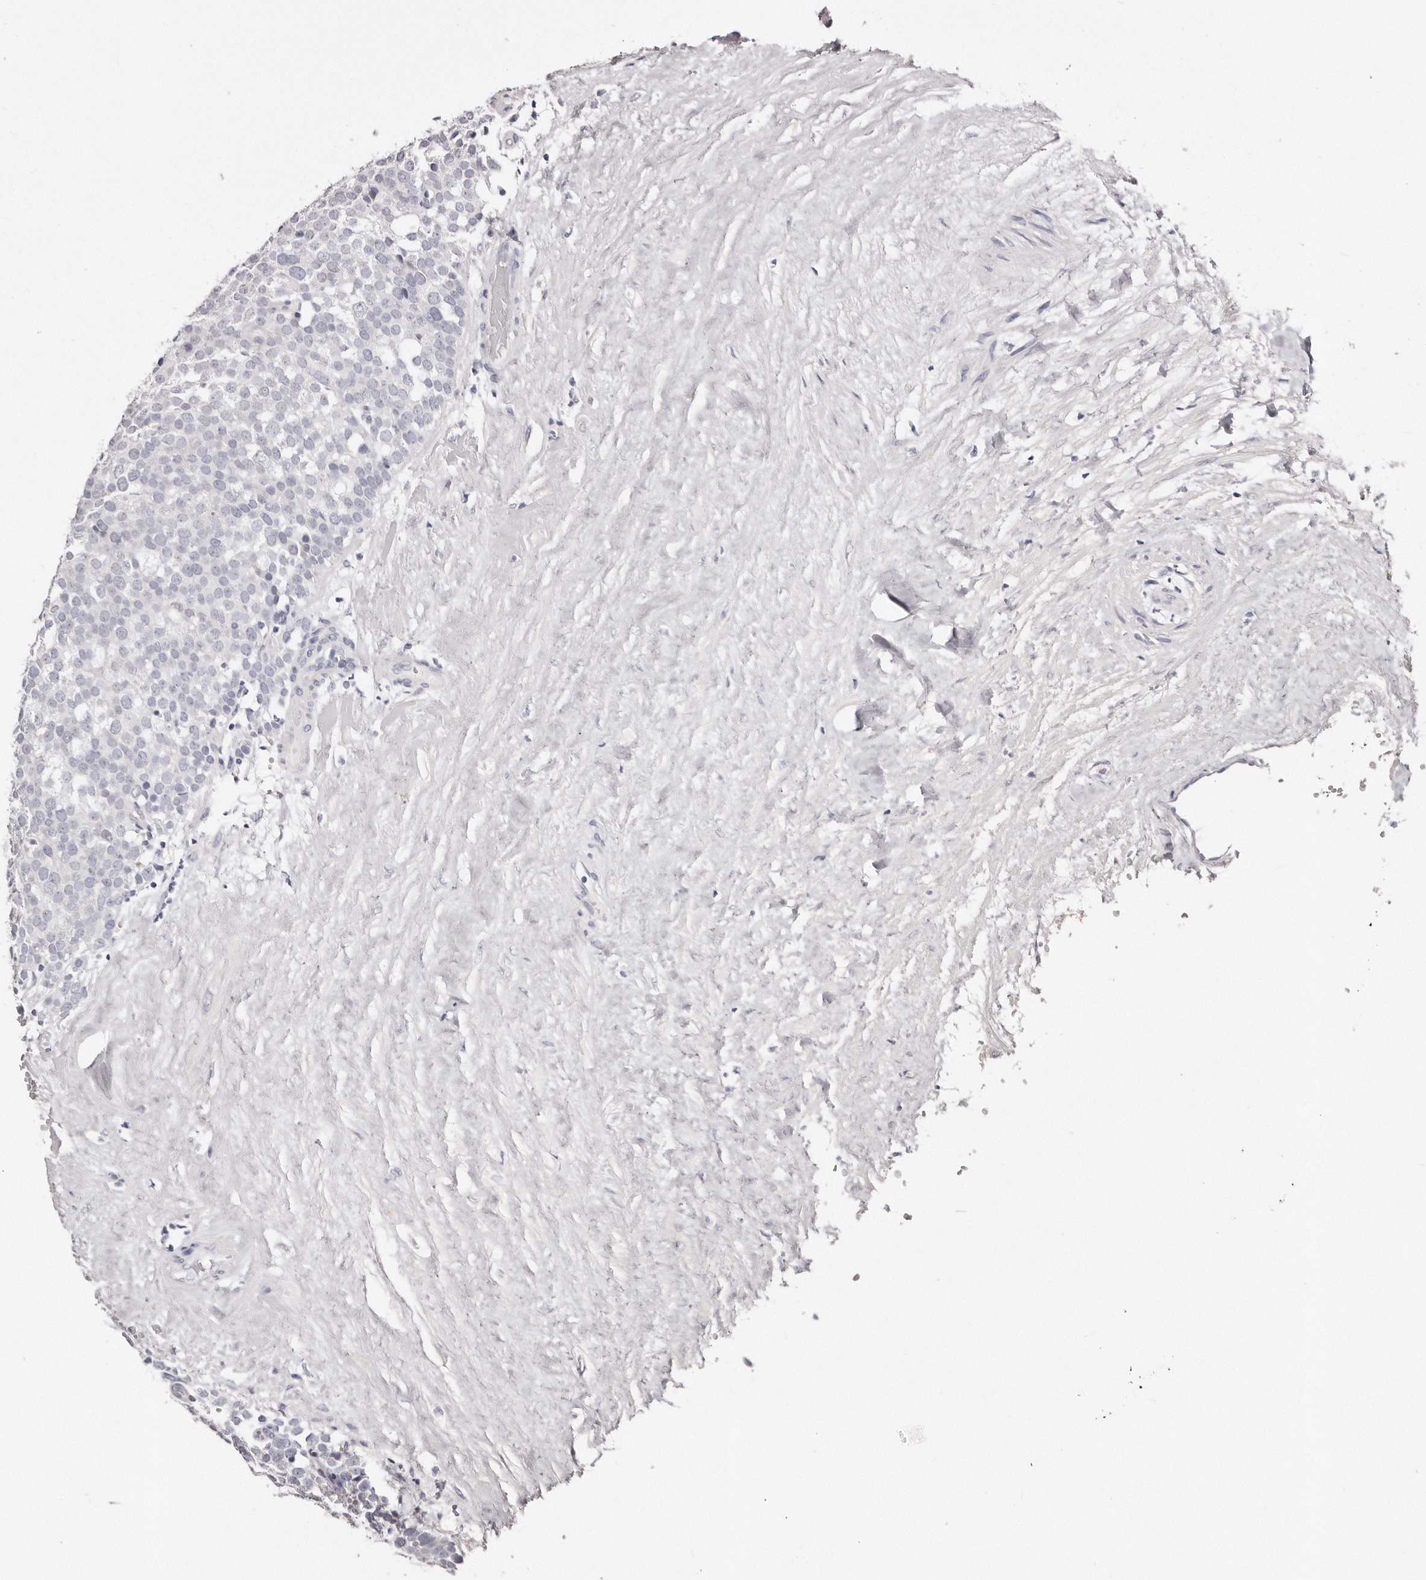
{"staining": {"intensity": "negative", "quantity": "none", "location": "none"}, "tissue": "testis cancer", "cell_type": "Tumor cells", "image_type": "cancer", "snomed": [{"axis": "morphology", "description": "Seminoma, NOS"}, {"axis": "topography", "description": "Testis"}], "caption": "A histopathology image of testis seminoma stained for a protein demonstrates no brown staining in tumor cells.", "gene": "AKNAD1", "patient": {"sex": "male", "age": 71}}